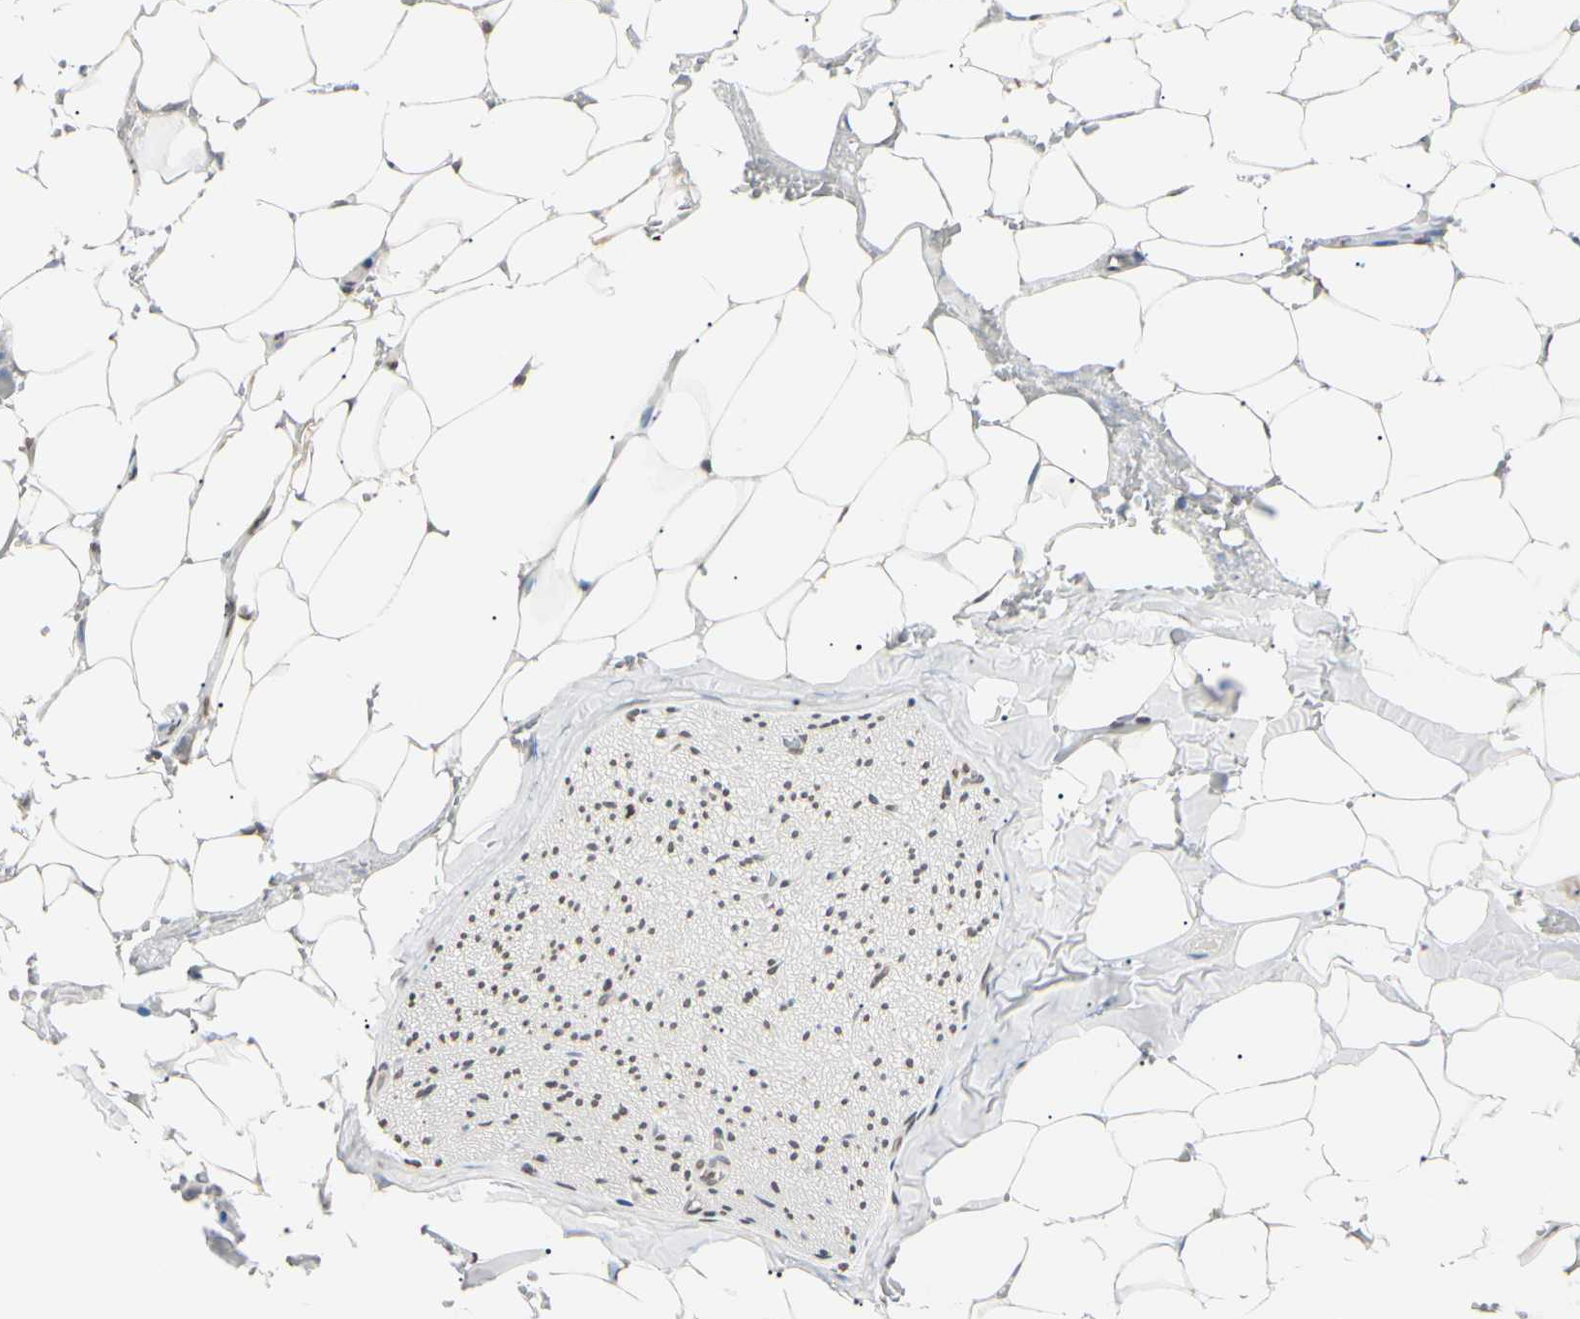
{"staining": {"intensity": "moderate", "quantity": "<25%", "location": "nuclear"}, "tissue": "adipose tissue", "cell_type": "Adipocytes", "image_type": "normal", "snomed": [{"axis": "morphology", "description": "Normal tissue, NOS"}, {"axis": "topography", "description": "Peripheral nerve tissue"}], "caption": "The micrograph reveals immunohistochemical staining of benign adipose tissue. There is moderate nuclear positivity is appreciated in about <25% of adipocytes. (IHC, brightfield microscopy, high magnification).", "gene": "CDC45", "patient": {"sex": "male", "age": 70}}